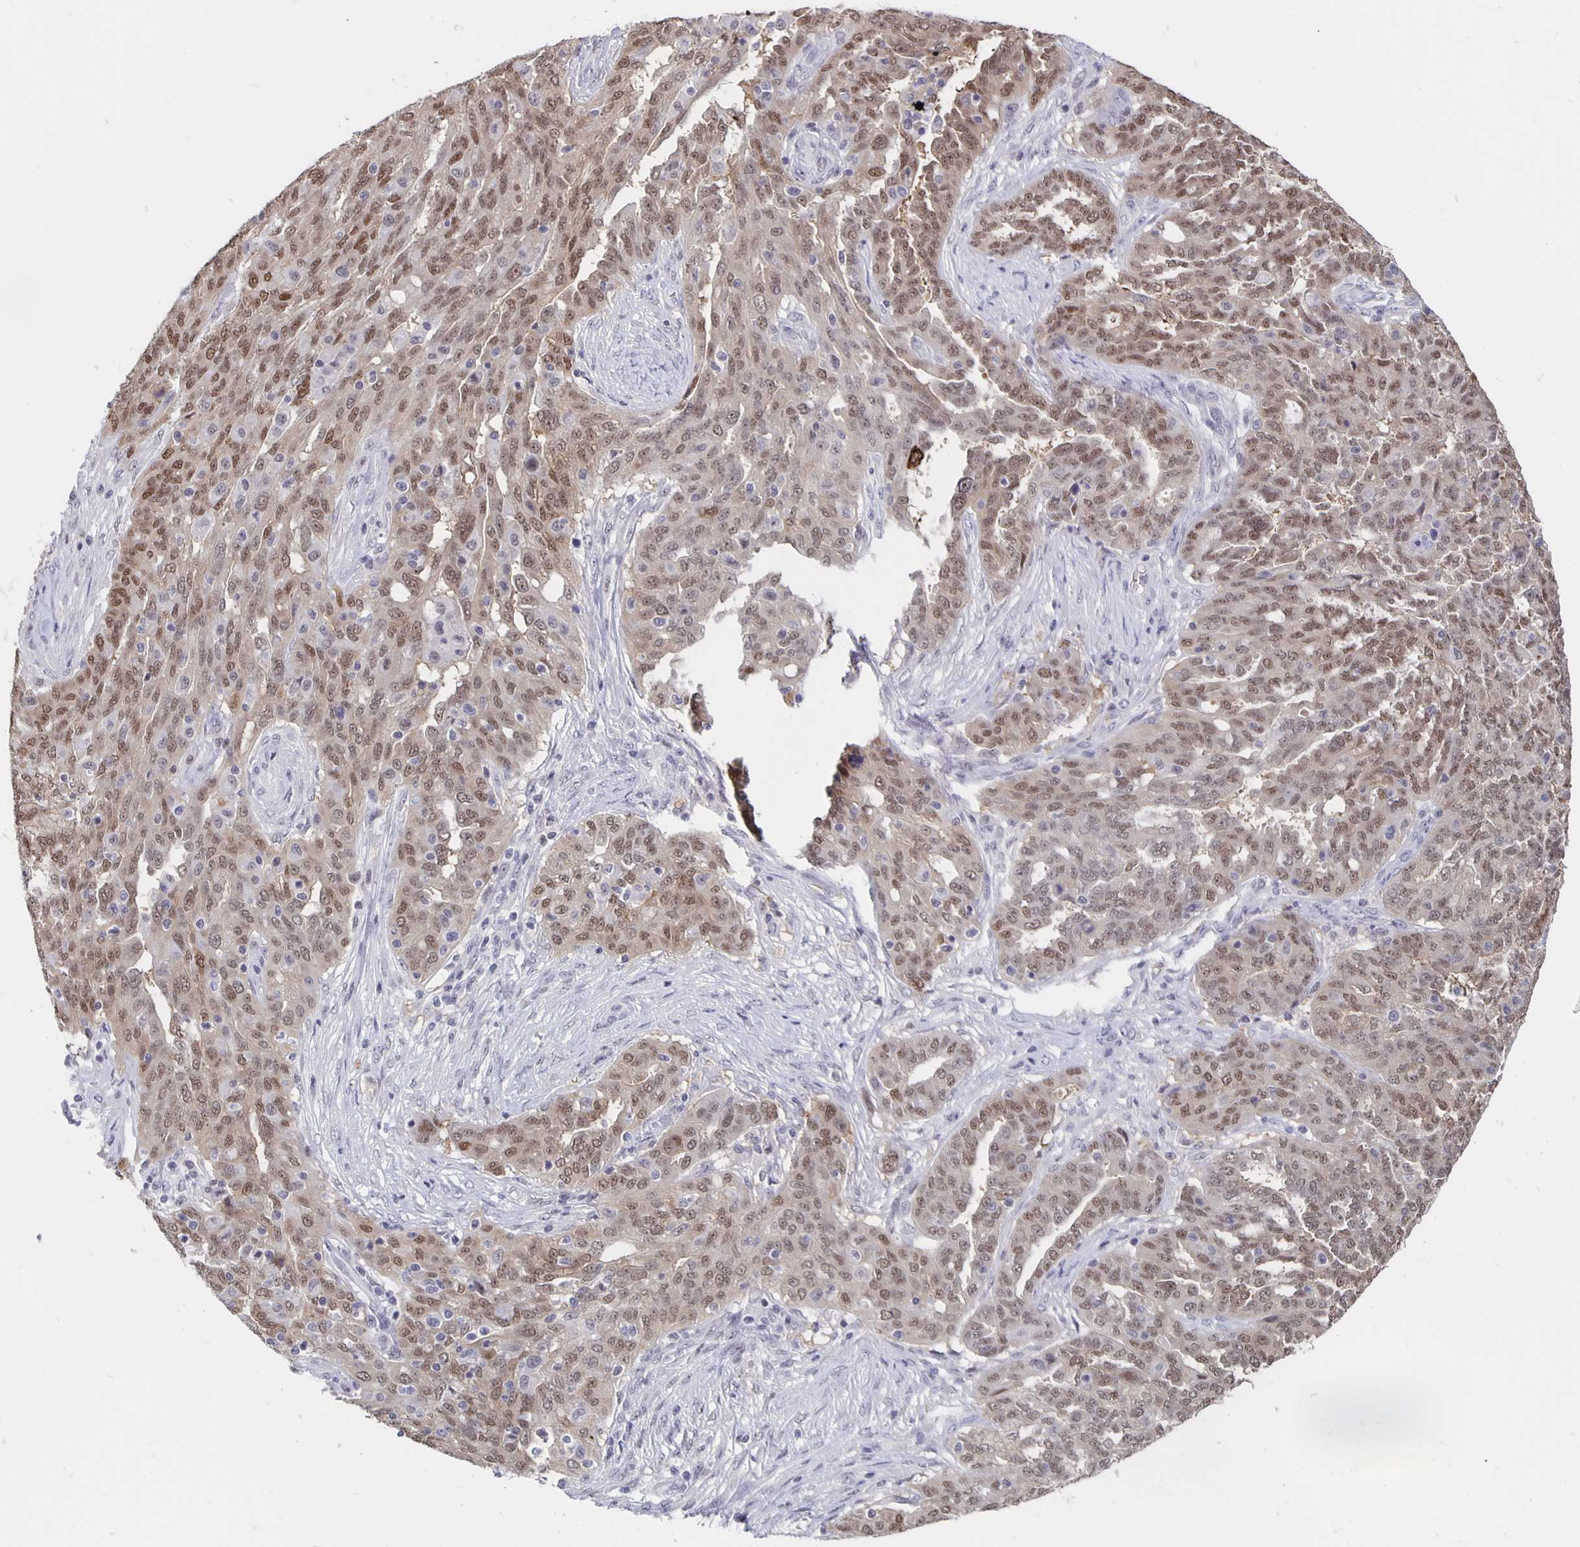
{"staining": {"intensity": "weak", "quantity": ">75%", "location": "nuclear"}, "tissue": "ovarian cancer", "cell_type": "Tumor cells", "image_type": "cancer", "snomed": [{"axis": "morphology", "description": "Cystadenocarcinoma, serous, NOS"}, {"axis": "topography", "description": "Ovary"}], "caption": "This is an image of IHC staining of ovarian serous cystadenocarcinoma, which shows weak staining in the nuclear of tumor cells.", "gene": "ZNF691", "patient": {"sex": "female", "age": 67}}